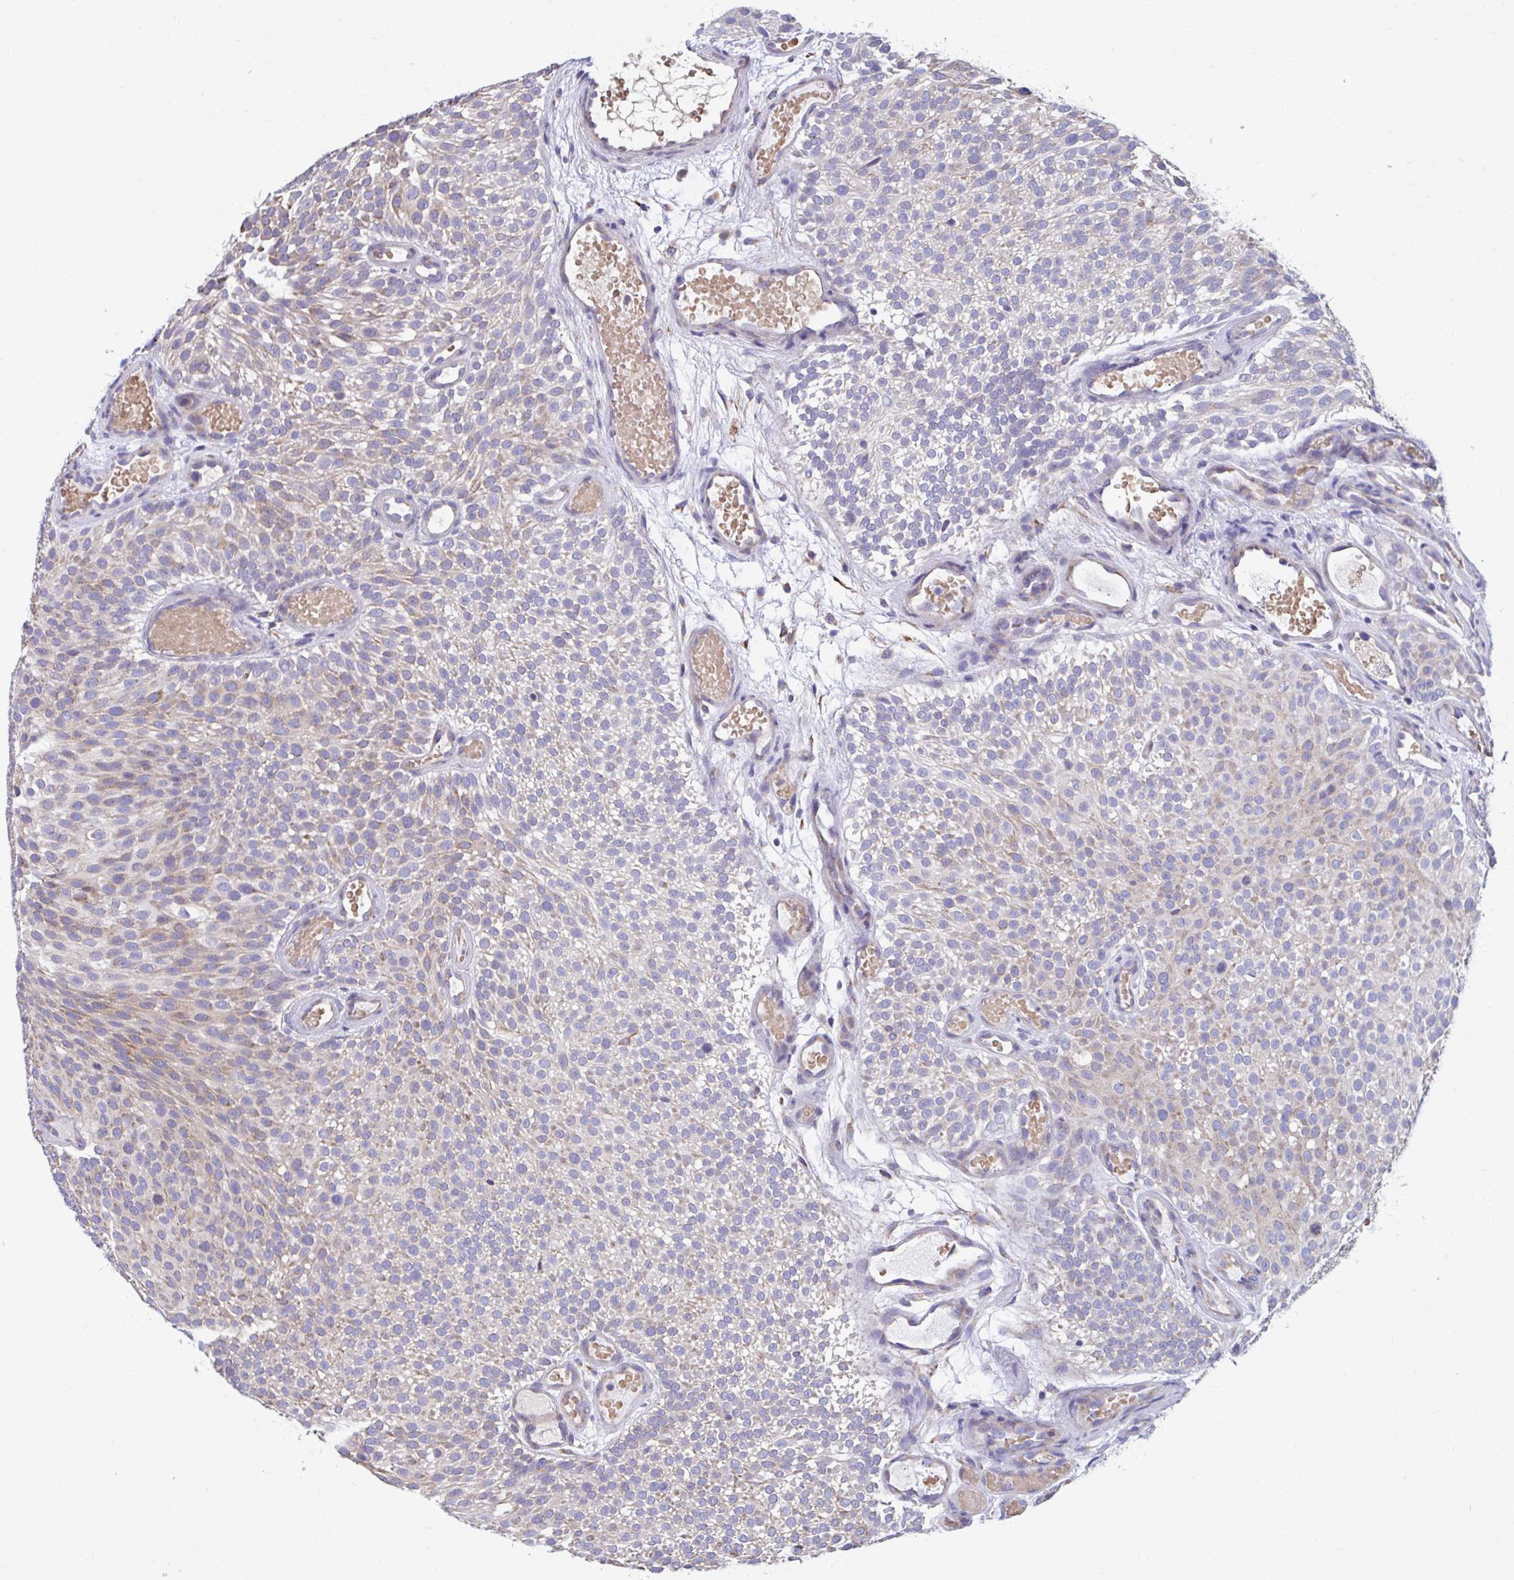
{"staining": {"intensity": "negative", "quantity": "none", "location": "none"}, "tissue": "urothelial cancer", "cell_type": "Tumor cells", "image_type": "cancer", "snomed": [{"axis": "morphology", "description": "Urothelial carcinoma, Low grade"}, {"axis": "topography", "description": "Urinary bladder"}], "caption": "Tumor cells are negative for protein expression in human urothelial cancer.", "gene": "FKBP2", "patient": {"sex": "male", "age": 78}}